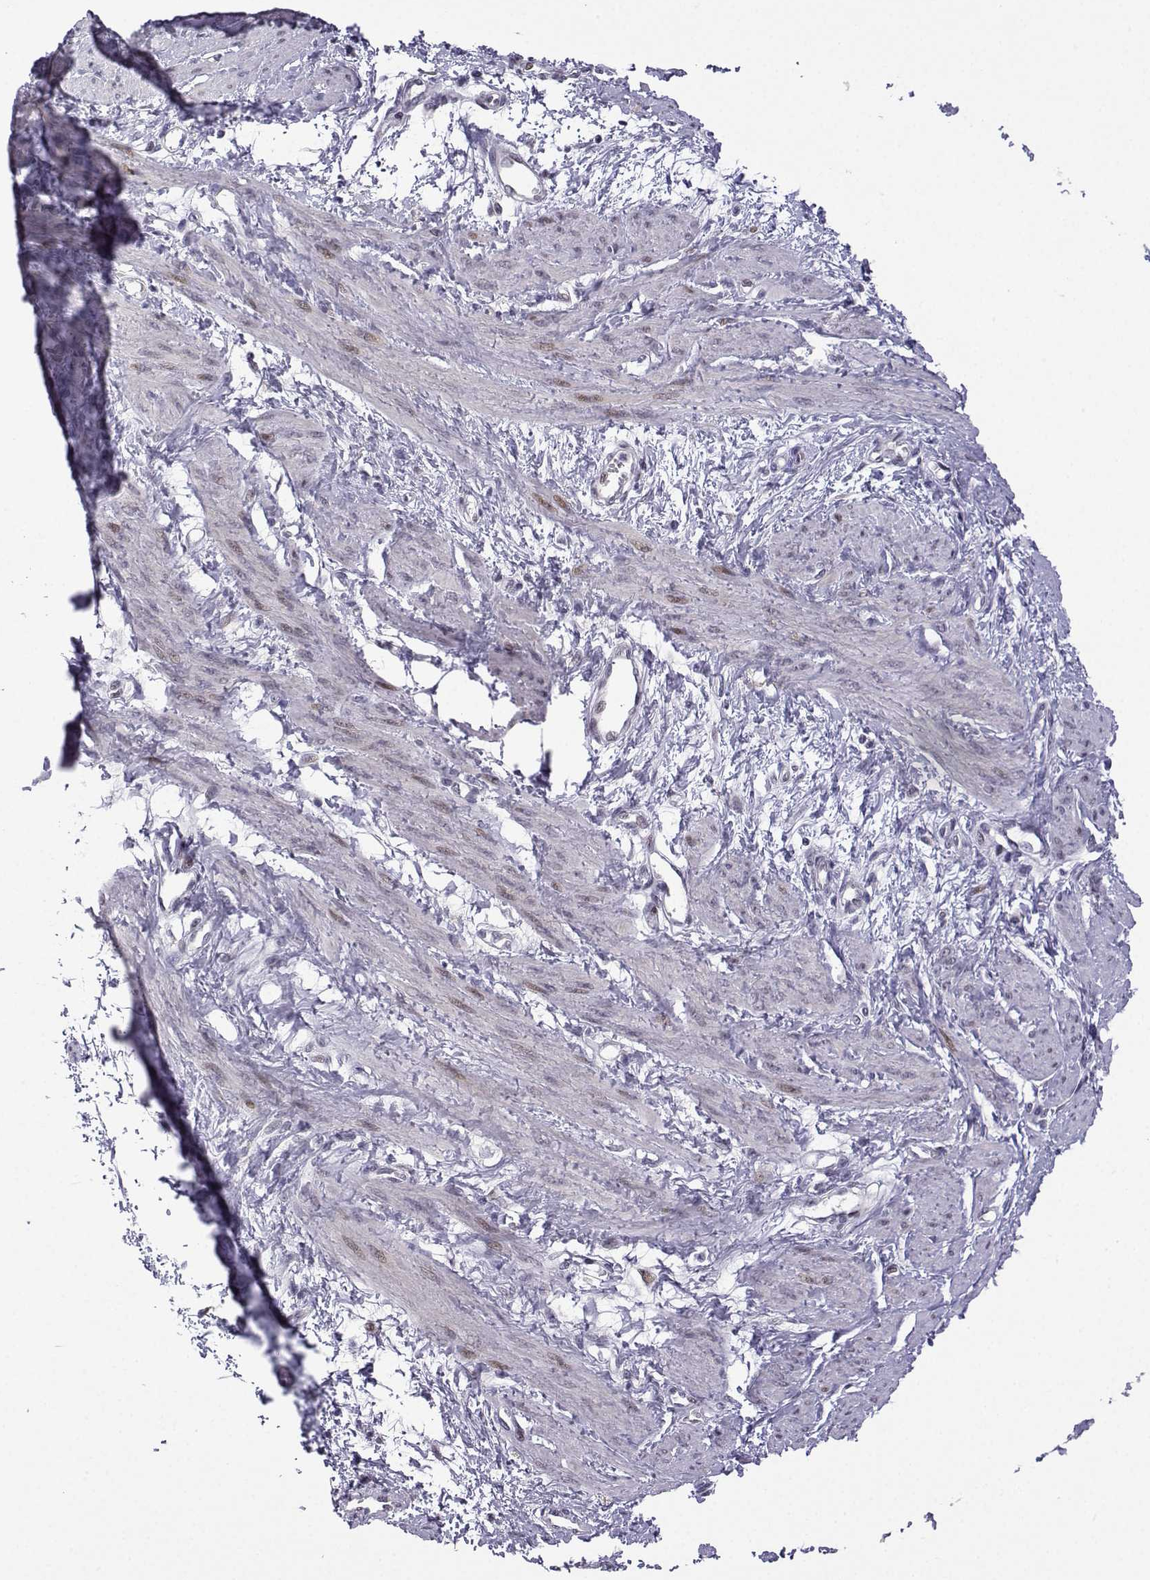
{"staining": {"intensity": "weak", "quantity": "<25%", "location": "nuclear"}, "tissue": "smooth muscle", "cell_type": "Smooth muscle cells", "image_type": "normal", "snomed": [{"axis": "morphology", "description": "Normal tissue, NOS"}, {"axis": "topography", "description": "Smooth muscle"}, {"axis": "topography", "description": "Uterus"}], "caption": "This is an immunohistochemistry (IHC) micrograph of unremarkable human smooth muscle. There is no staining in smooth muscle cells.", "gene": "FGF3", "patient": {"sex": "female", "age": 39}}